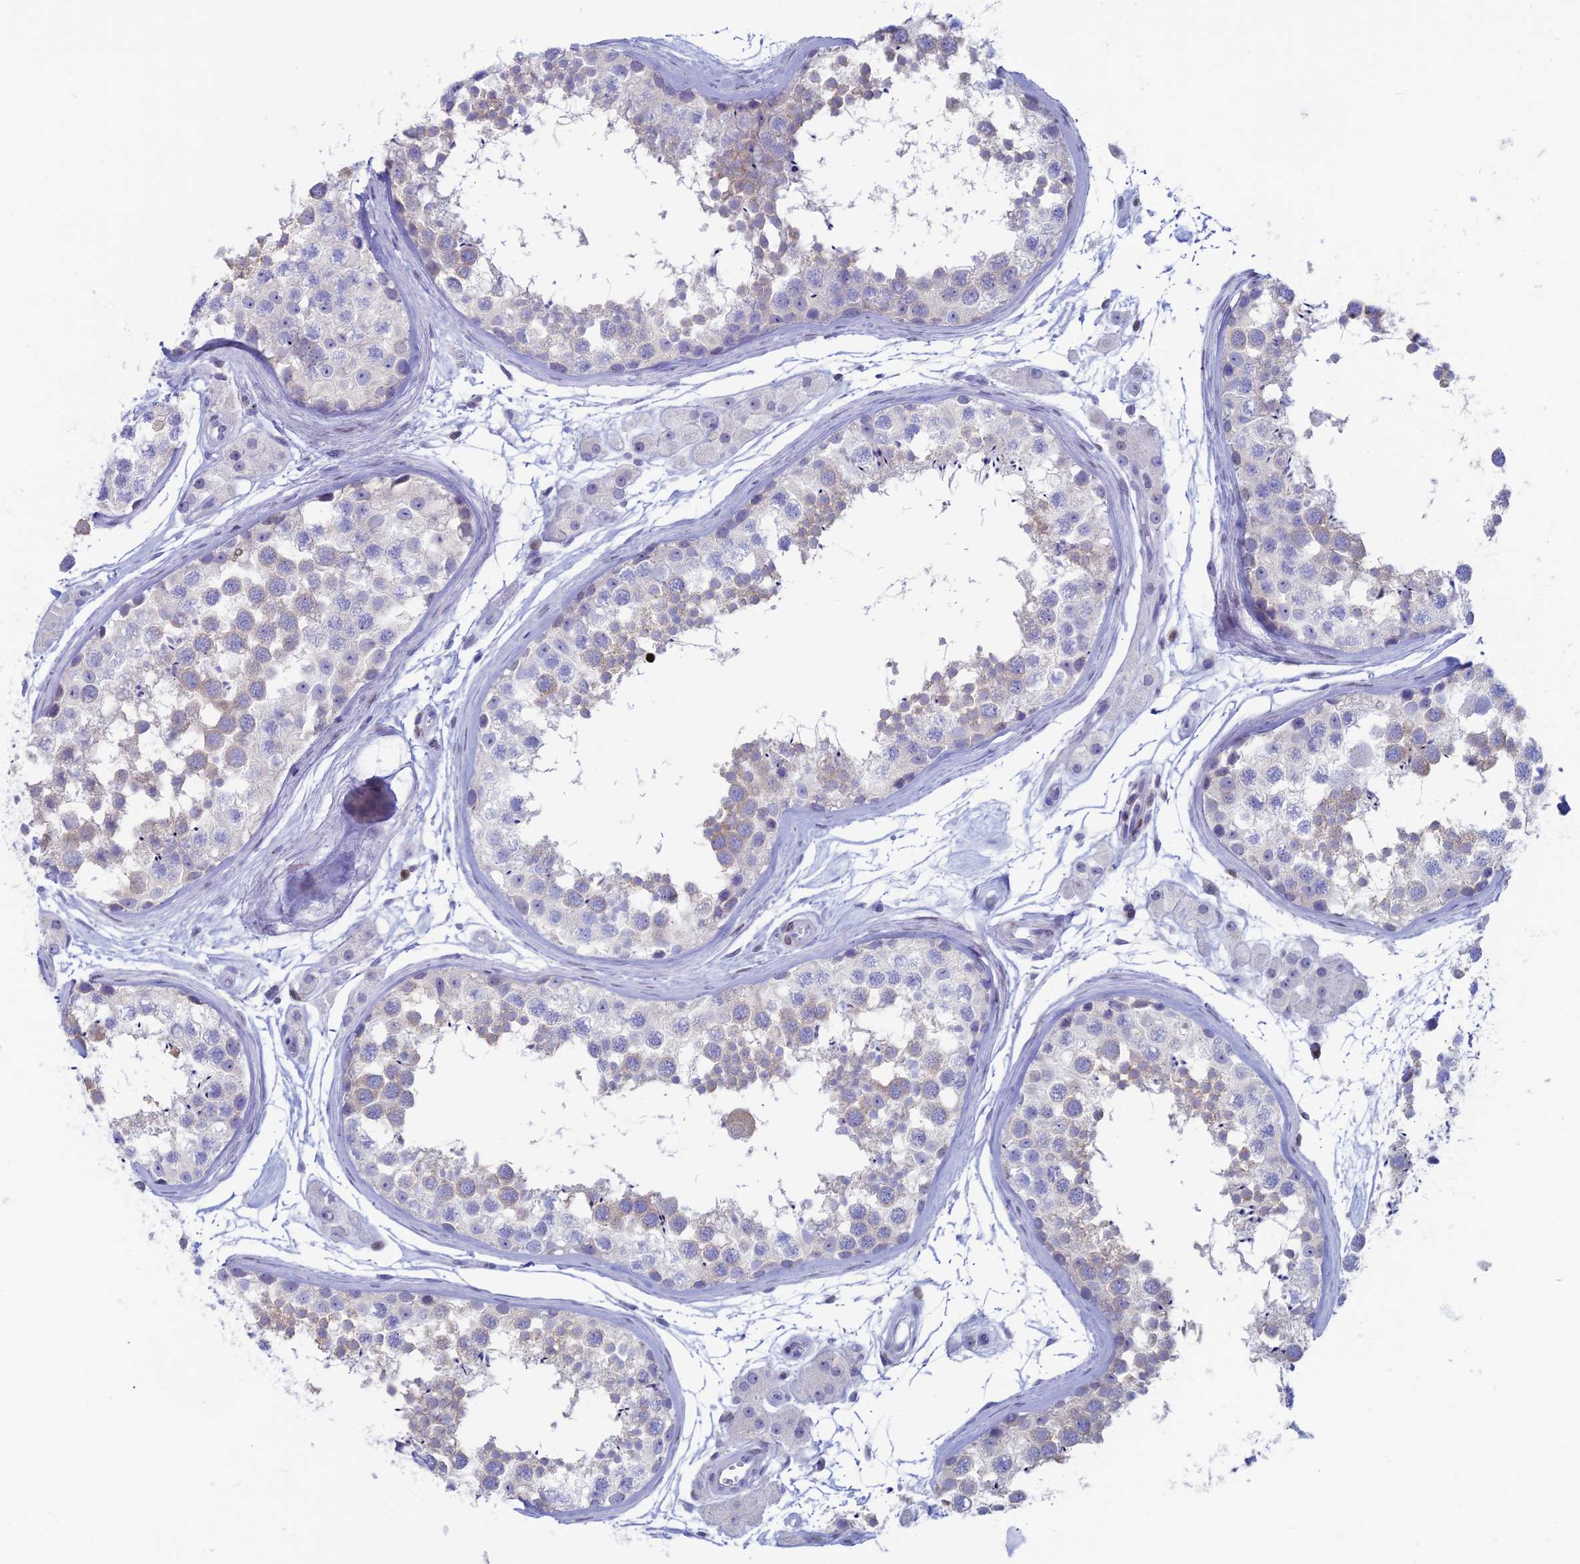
{"staining": {"intensity": "weak", "quantity": "25%-75%", "location": "cytoplasmic/membranous"}, "tissue": "testis", "cell_type": "Cells in seminiferous ducts", "image_type": "normal", "snomed": [{"axis": "morphology", "description": "Normal tissue, NOS"}, {"axis": "topography", "description": "Testis"}], "caption": "Immunohistochemical staining of benign human testis exhibits low levels of weak cytoplasmic/membranous staining in about 25%-75% of cells in seminiferous ducts.", "gene": "CERS6", "patient": {"sex": "male", "age": 56}}